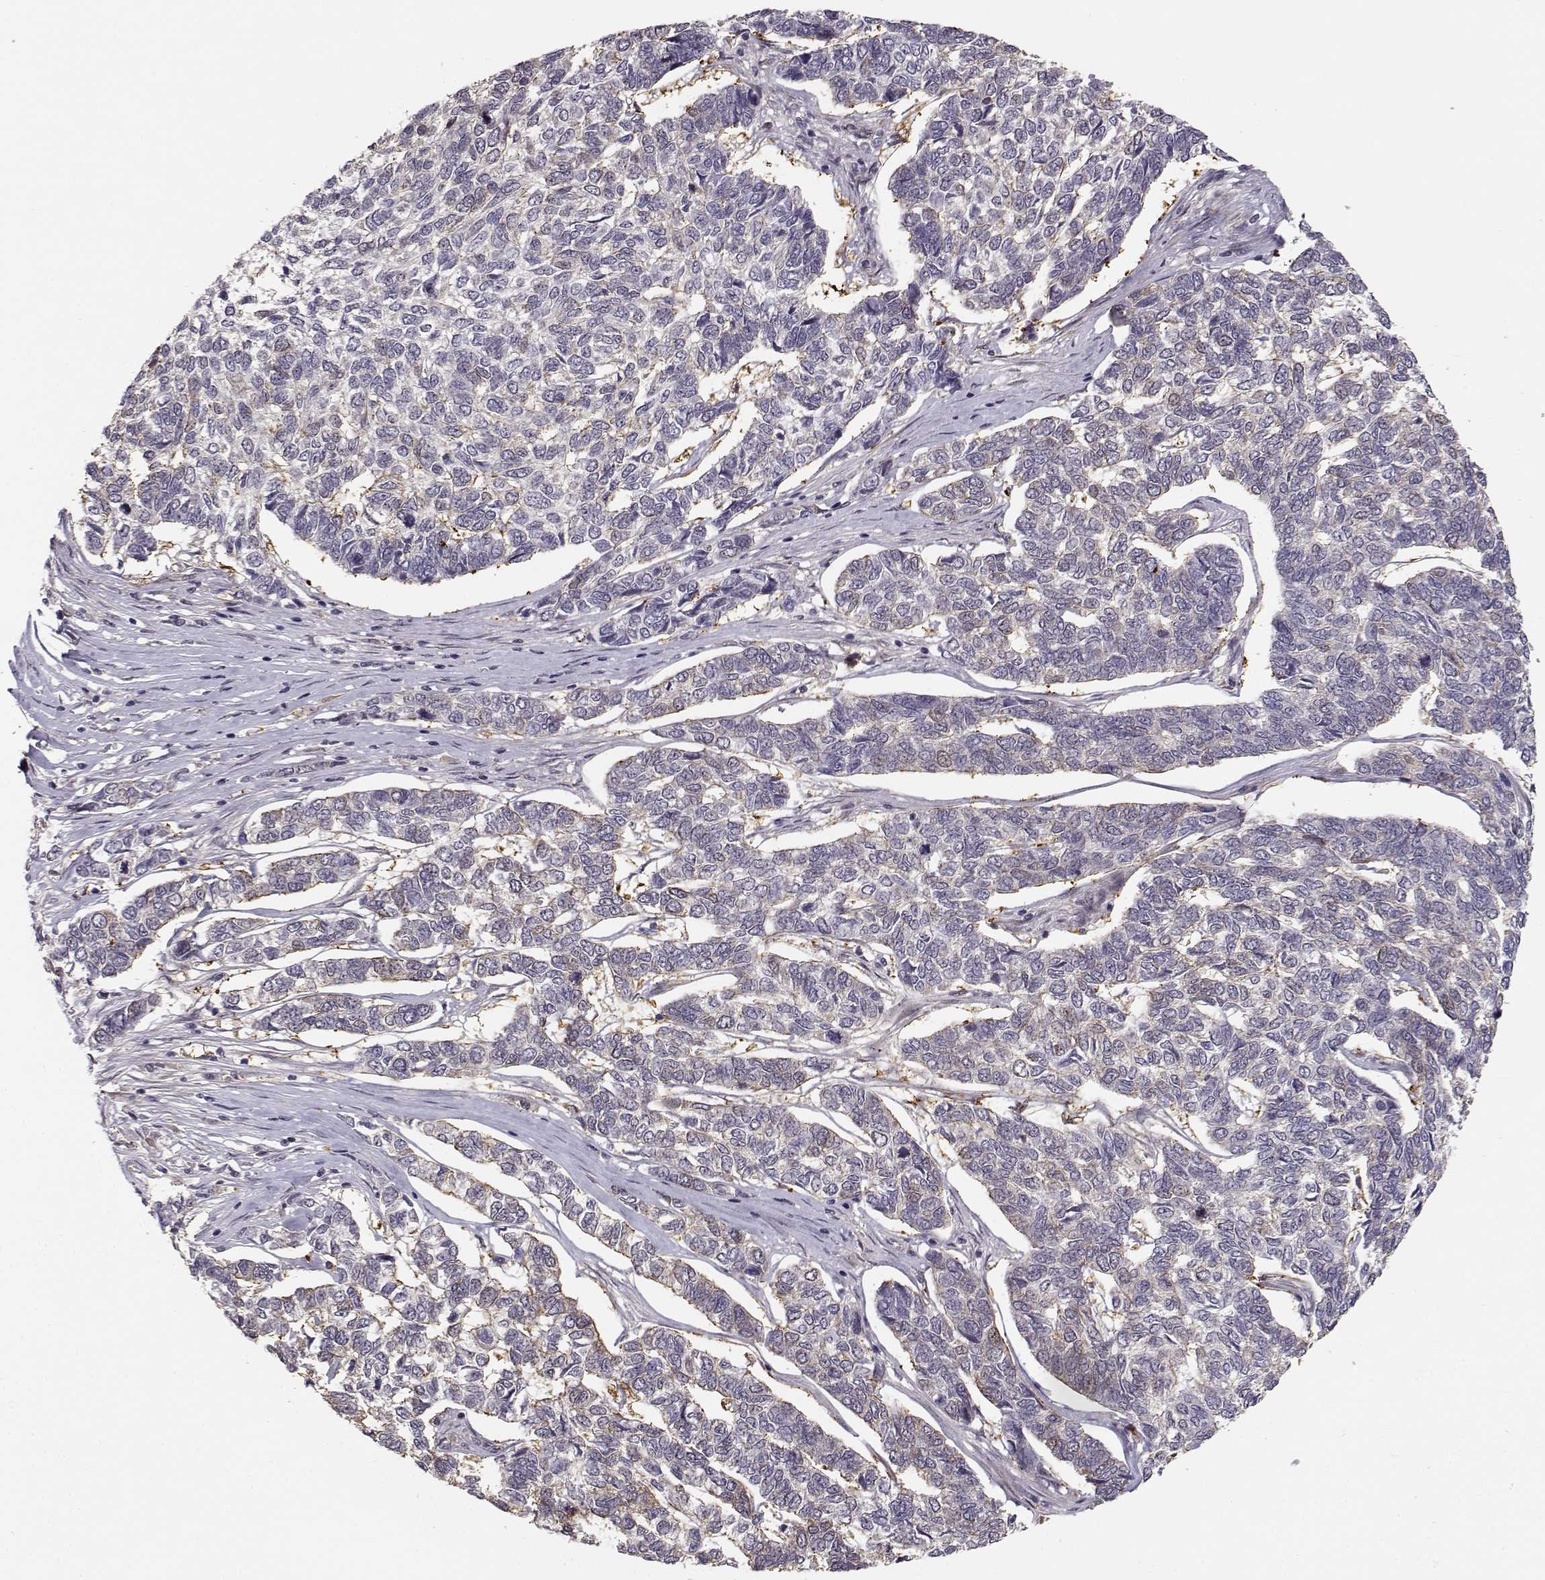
{"staining": {"intensity": "weak", "quantity": "<25%", "location": "cytoplasmic/membranous"}, "tissue": "skin cancer", "cell_type": "Tumor cells", "image_type": "cancer", "snomed": [{"axis": "morphology", "description": "Basal cell carcinoma"}, {"axis": "topography", "description": "Skin"}], "caption": "High power microscopy micrograph of an immunohistochemistry micrograph of skin cancer (basal cell carcinoma), revealing no significant staining in tumor cells. (DAB (3,3'-diaminobenzidine) immunohistochemistry, high magnification).", "gene": "RGS9BP", "patient": {"sex": "female", "age": 65}}